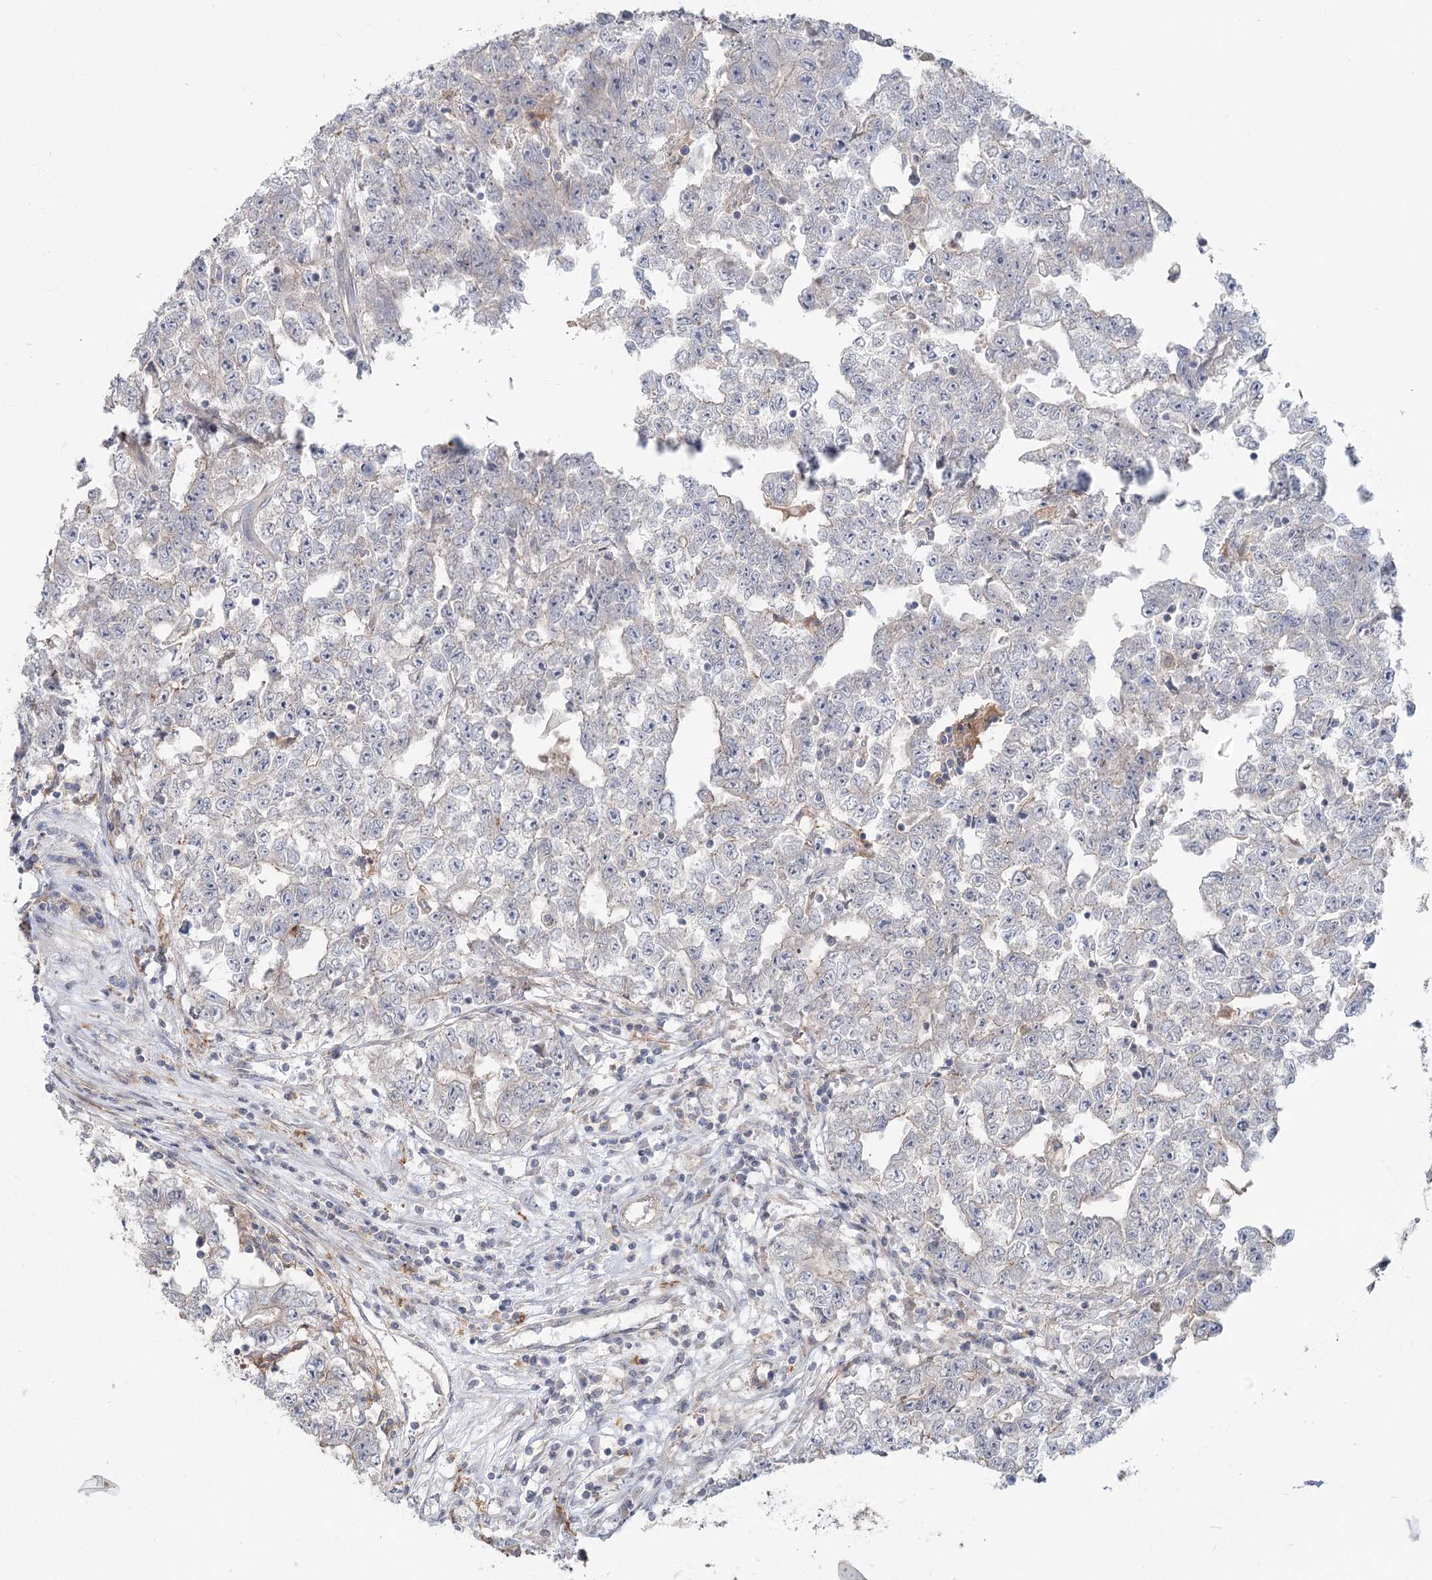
{"staining": {"intensity": "negative", "quantity": "none", "location": "none"}, "tissue": "testis cancer", "cell_type": "Tumor cells", "image_type": "cancer", "snomed": [{"axis": "morphology", "description": "Carcinoma, Embryonal, NOS"}, {"axis": "topography", "description": "Testis"}], "caption": "Immunohistochemistry photomicrograph of testis cancer (embryonal carcinoma) stained for a protein (brown), which reveals no positivity in tumor cells.", "gene": "SCN11A", "patient": {"sex": "male", "age": 25}}